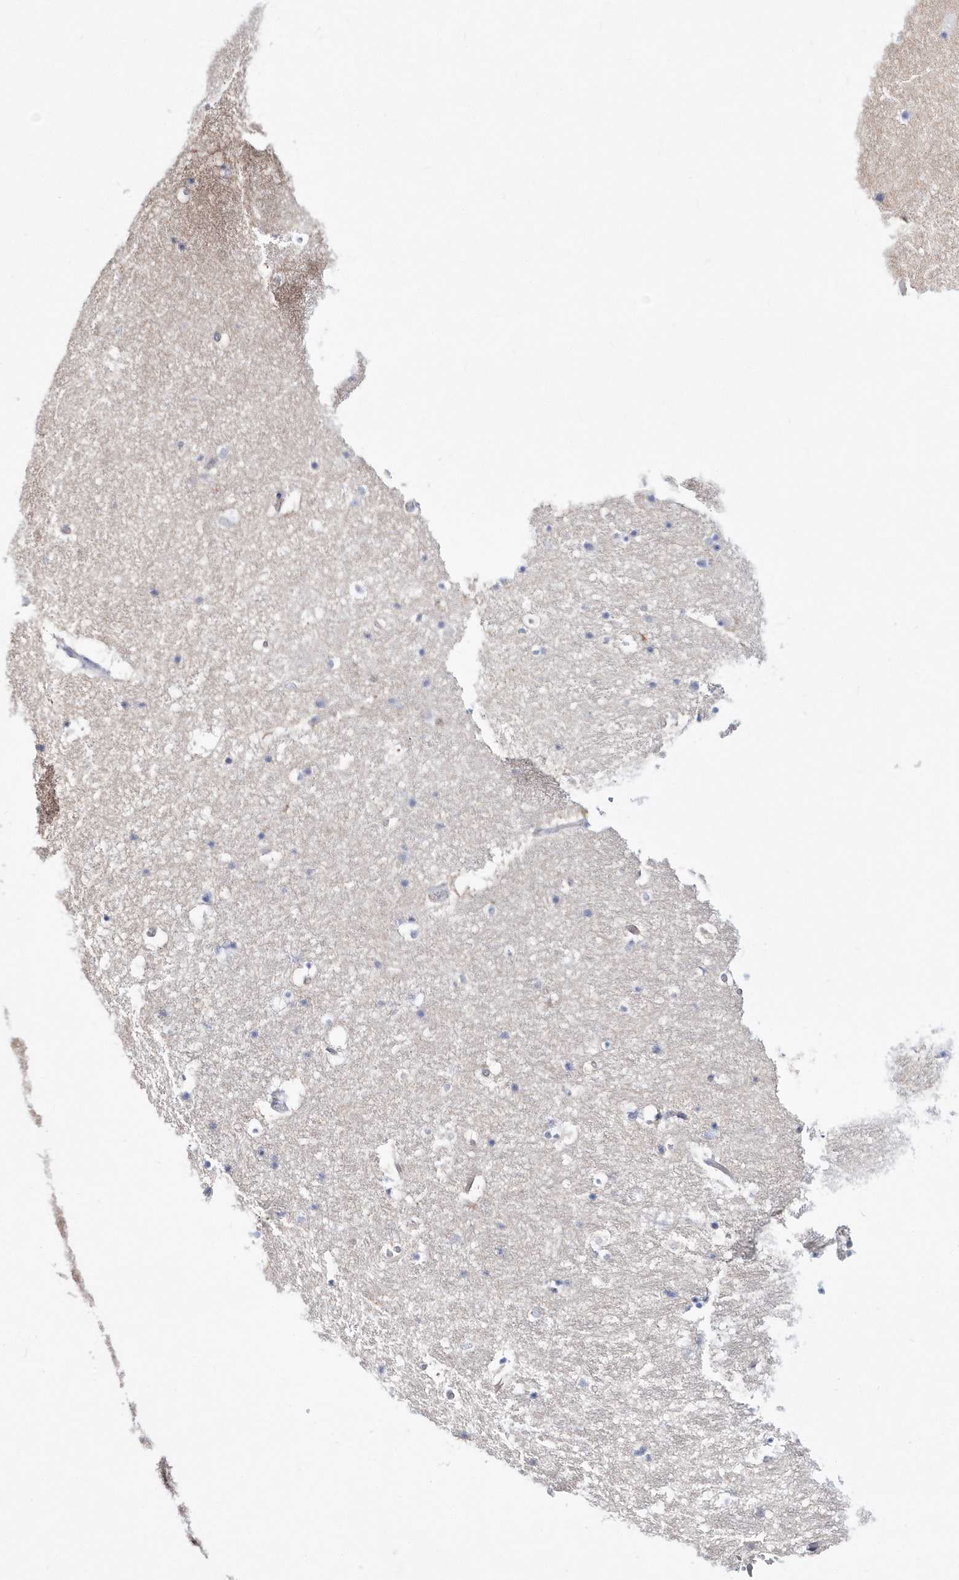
{"staining": {"intensity": "negative", "quantity": "none", "location": "none"}, "tissue": "hippocampus", "cell_type": "Glial cells", "image_type": "normal", "snomed": [{"axis": "morphology", "description": "Normal tissue, NOS"}, {"axis": "topography", "description": "Hippocampus"}], "caption": "The immunohistochemistry (IHC) photomicrograph has no significant staining in glial cells of hippocampus. (DAB (3,3'-diaminobenzidine) immunohistochemistry (IHC) visualized using brightfield microscopy, high magnification).", "gene": "TMCO6", "patient": {"sex": "female", "age": 52}}